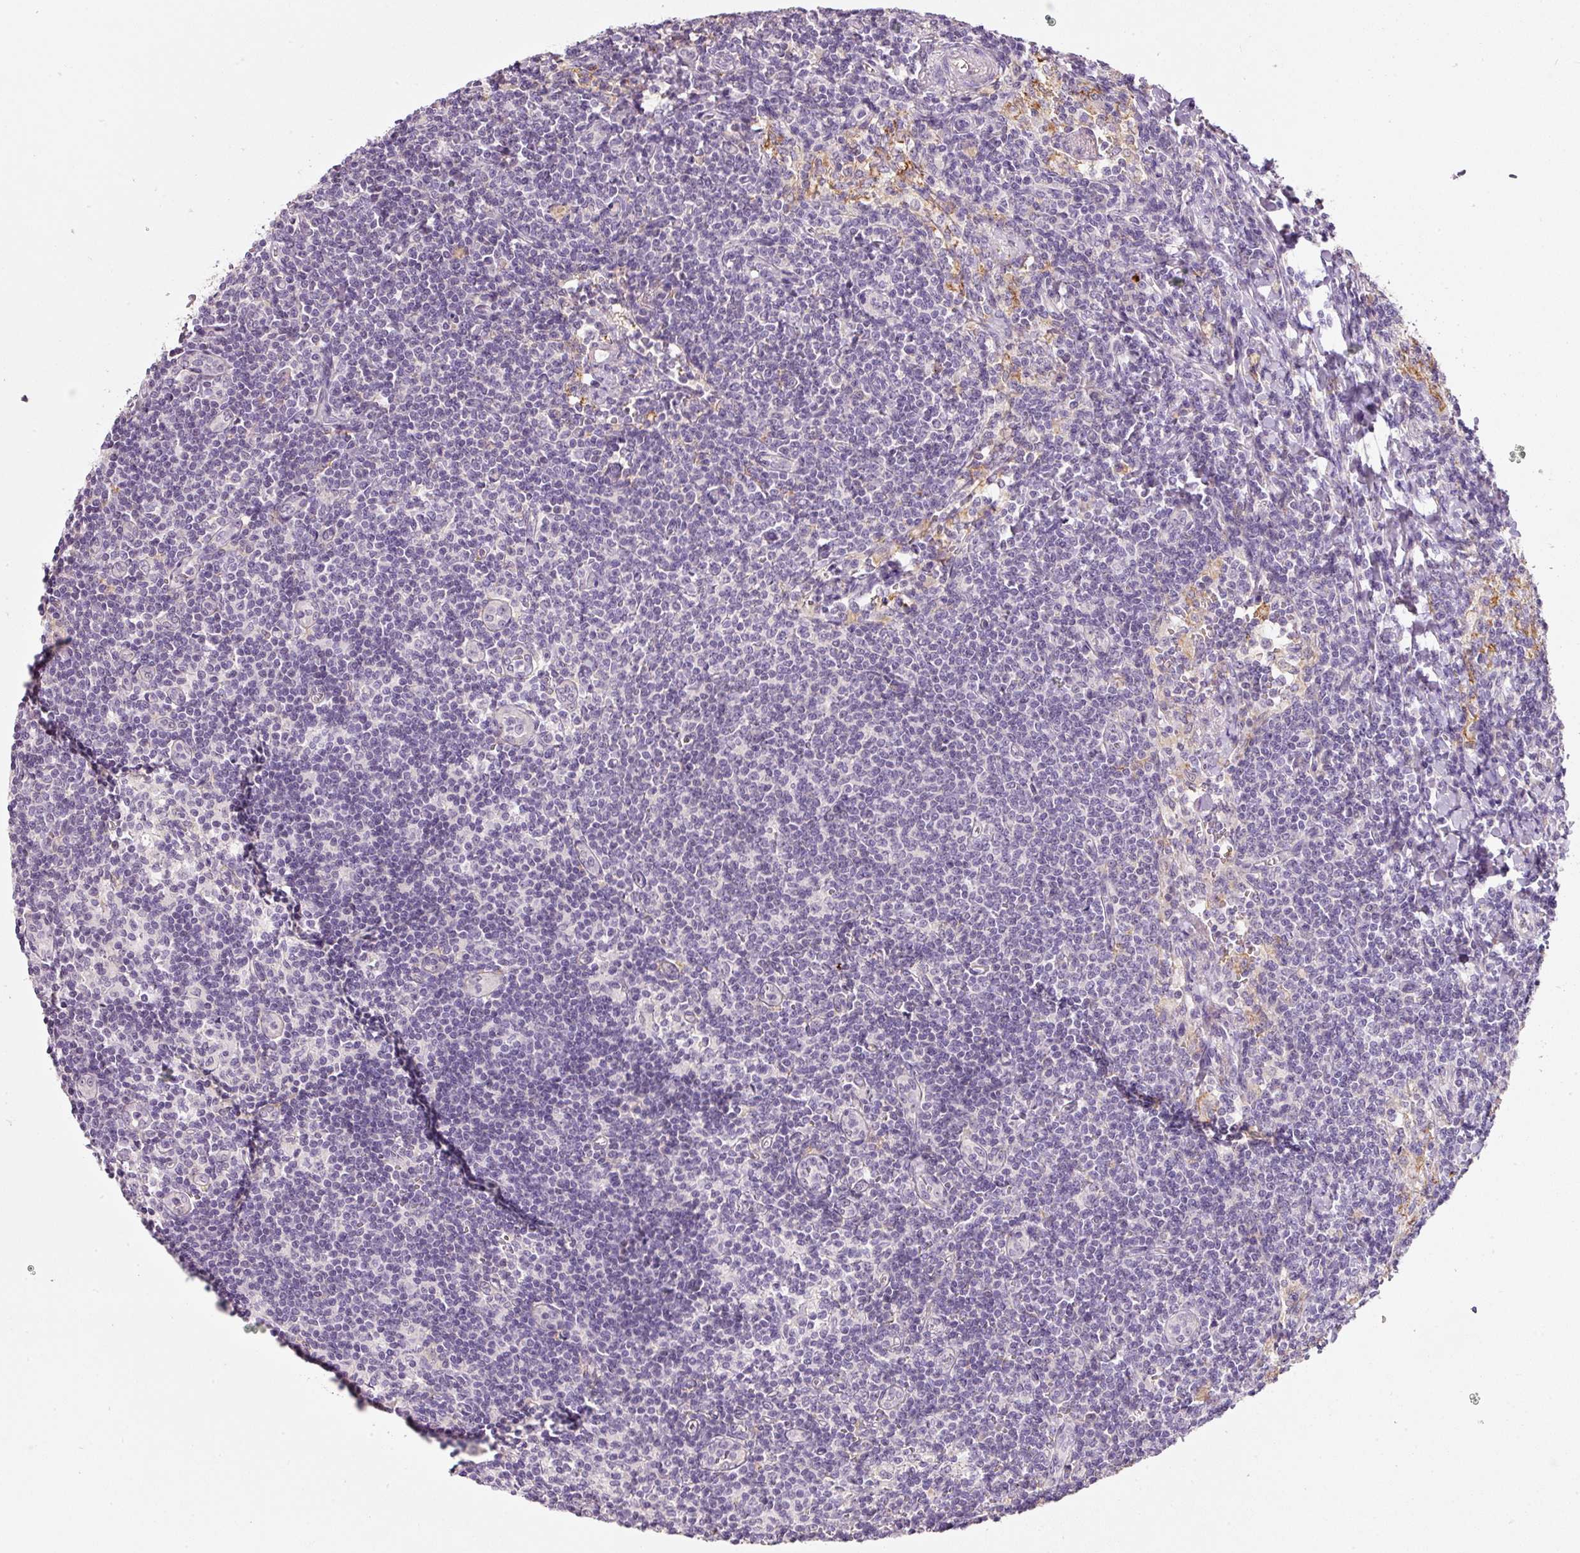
{"staining": {"intensity": "negative", "quantity": "none", "location": "none"}, "tissue": "lymph node", "cell_type": "Germinal center cells", "image_type": "normal", "snomed": [{"axis": "morphology", "description": "Normal tissue, NOS"}, {"axis": "topography", "description": "Lymph node"}], "caption": "Lymph node was stained to show a protein in brown. There is no significant expression in germinal center cells. (Stains: DAB (3,3'-diaminobenzidine) immunohistochemistry with hematoxylin counter stain, Microscopy: brightfield microscopy at high magnification).", "gene": "TMEM37", "patient": {"sex": "female", "age": 59}}